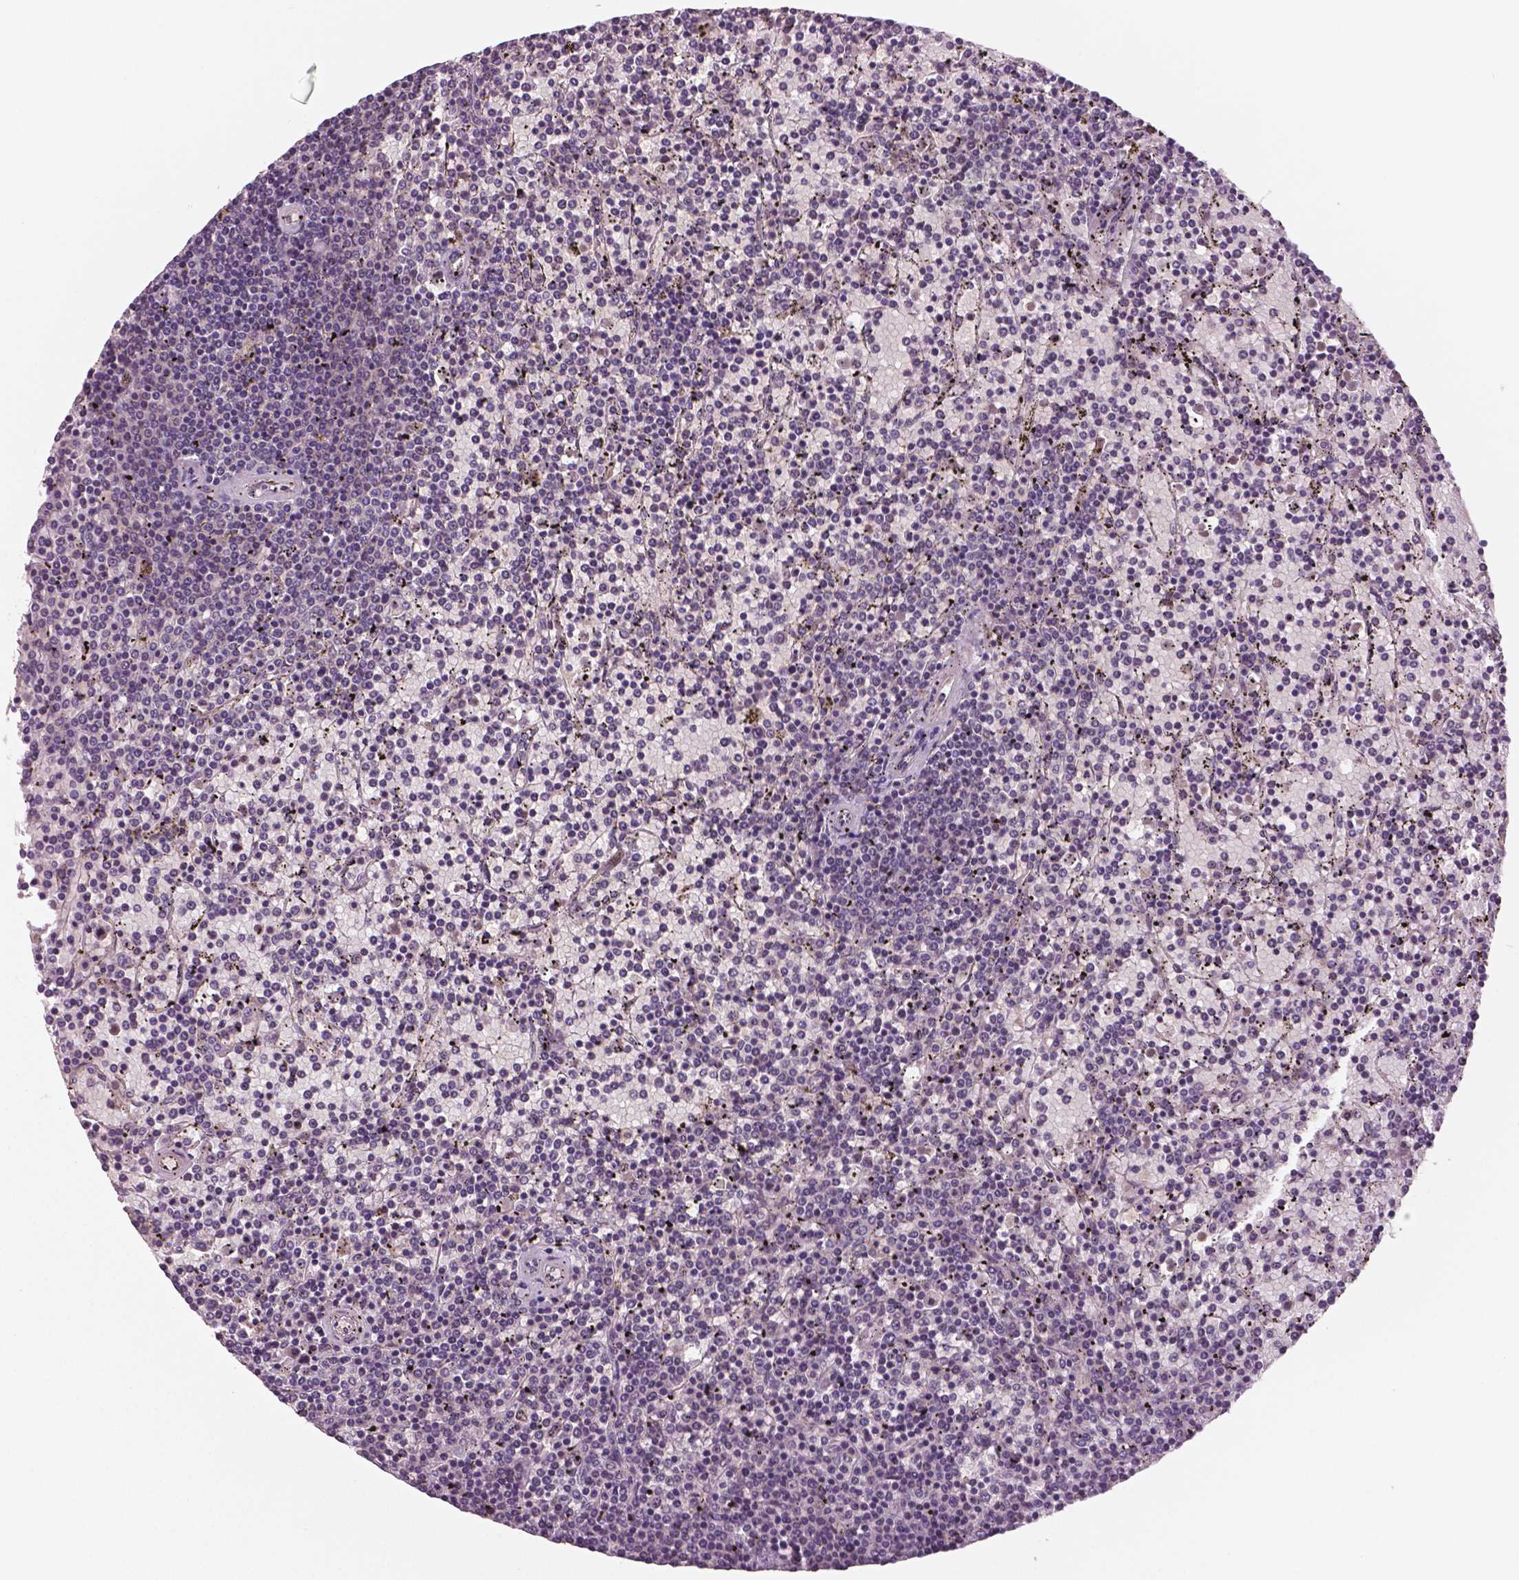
{"staining": {"intensity": "negative", "quantity": "none", "location": "none"}, "tissue": "lymphoma", "cell_type": "Tumor cells", "image_type": "cancer", "snomed": [{"axis": "morphology", "description": "Malignant lymphoma, non-Hodgkin's type, Low grade"}, {"axis": "topography", "description": "Spleen"}], "caption": "DAB immunohistochemical staining of malignant lymphoma, non-Hodgkin's type (low-grade) reveals no significant positivity in tumor cells. (Stains: DAB (3,3'-diaminobenzidine) immunohistochemistry with hematoxylin counter stain, Microscopy: brightfield microscopy at high magnification).", "gene": "MKI67", "patient": {"sex": "female", "age": 77}}